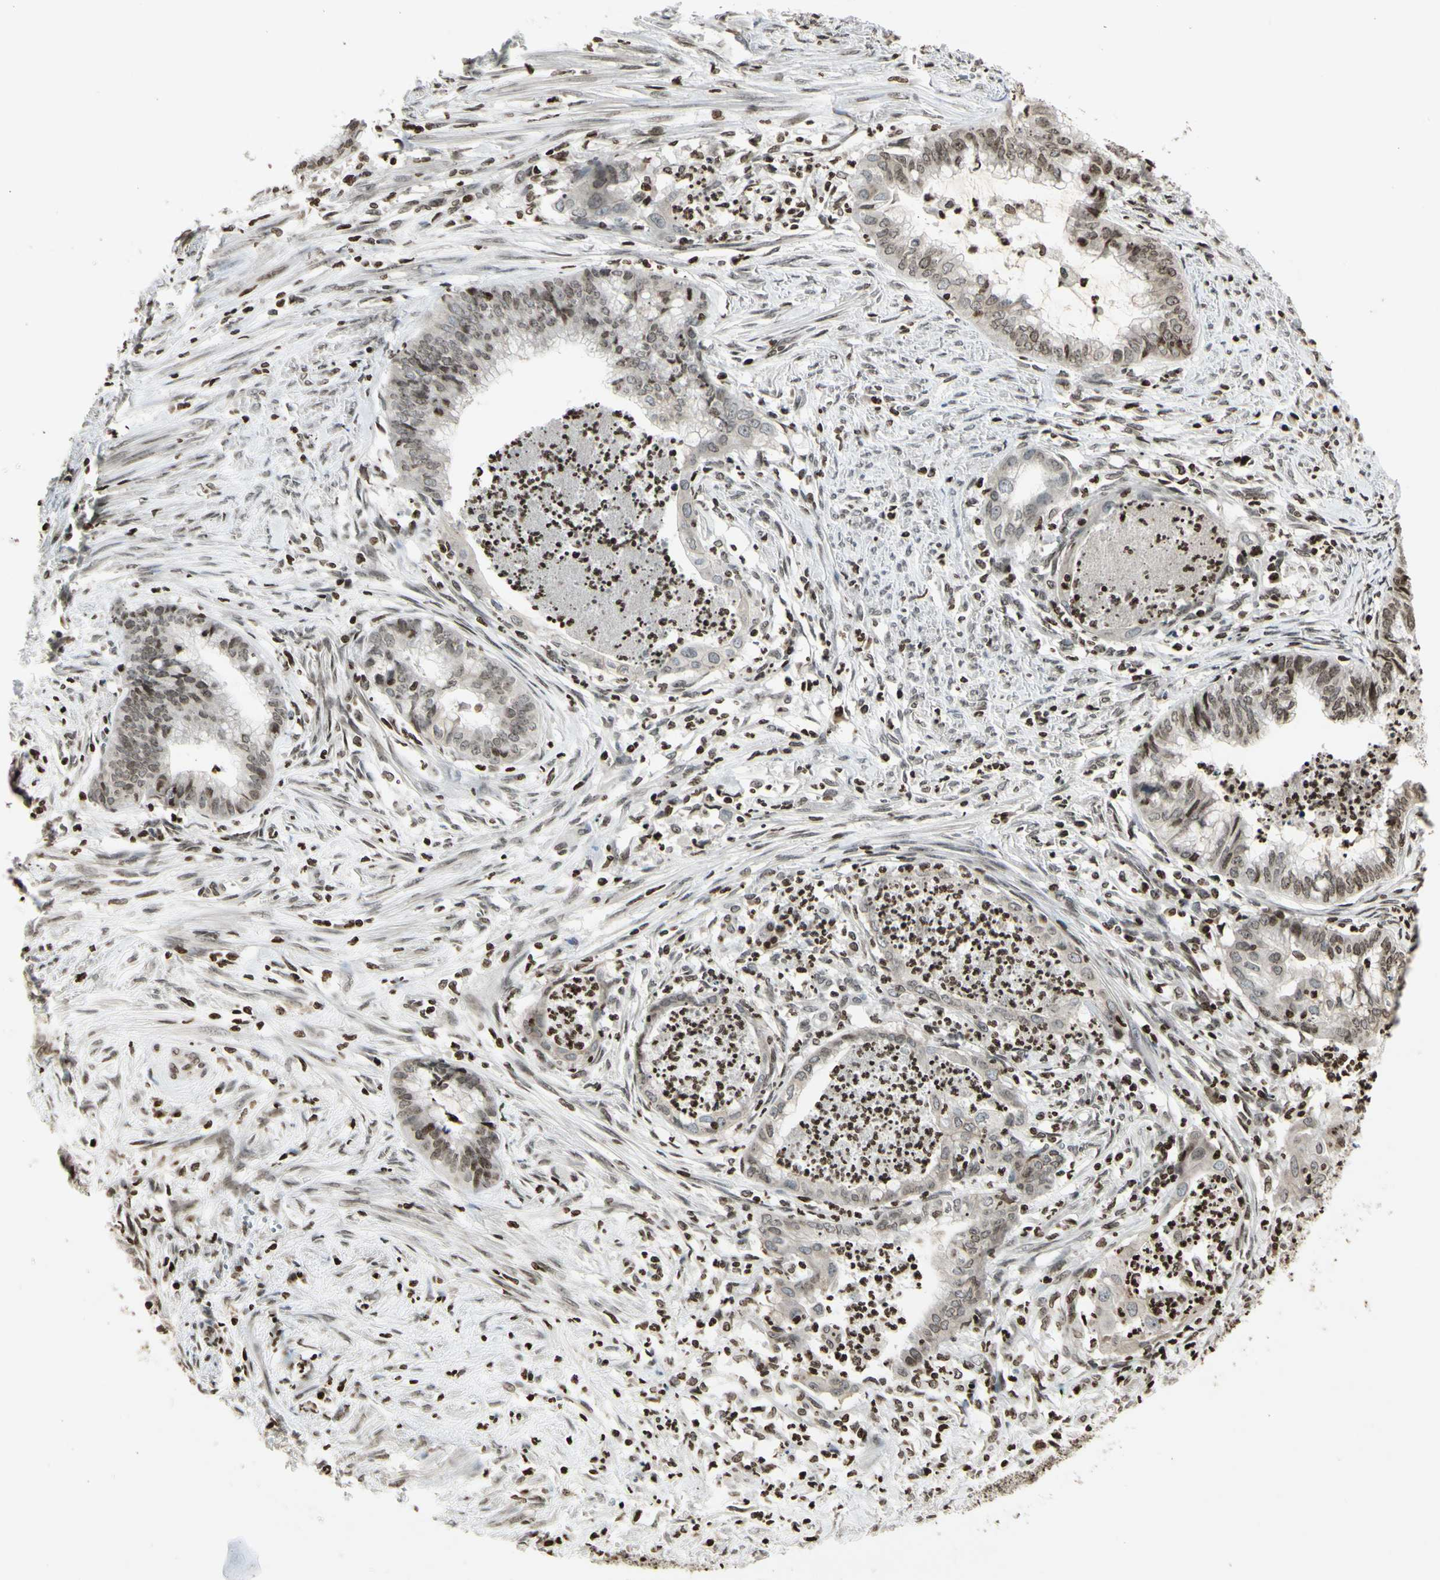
{"staining": {"intensity": "weak", "quantity": "25%-75%", "location": "nuclear"}, "tissue": "endometrial cancer", "cell_type": "Tumor cells", "image_type": "cancer", "snomed": [{"axis": "morphology", "description": "Necrosis, NOS"}, {"axis": "morphology", "description": "Adenocarcinoma, NOS"}, {"axis": "topography", "description": "Endometrium"}], "caption": "A micrograph of endometrial cancer (adenocarcinoma) stained for a protein reveals weak nuclear brown staining in tumor cells.", "gene": "RORA", "patient": {"sex": "female", "age": 79}}